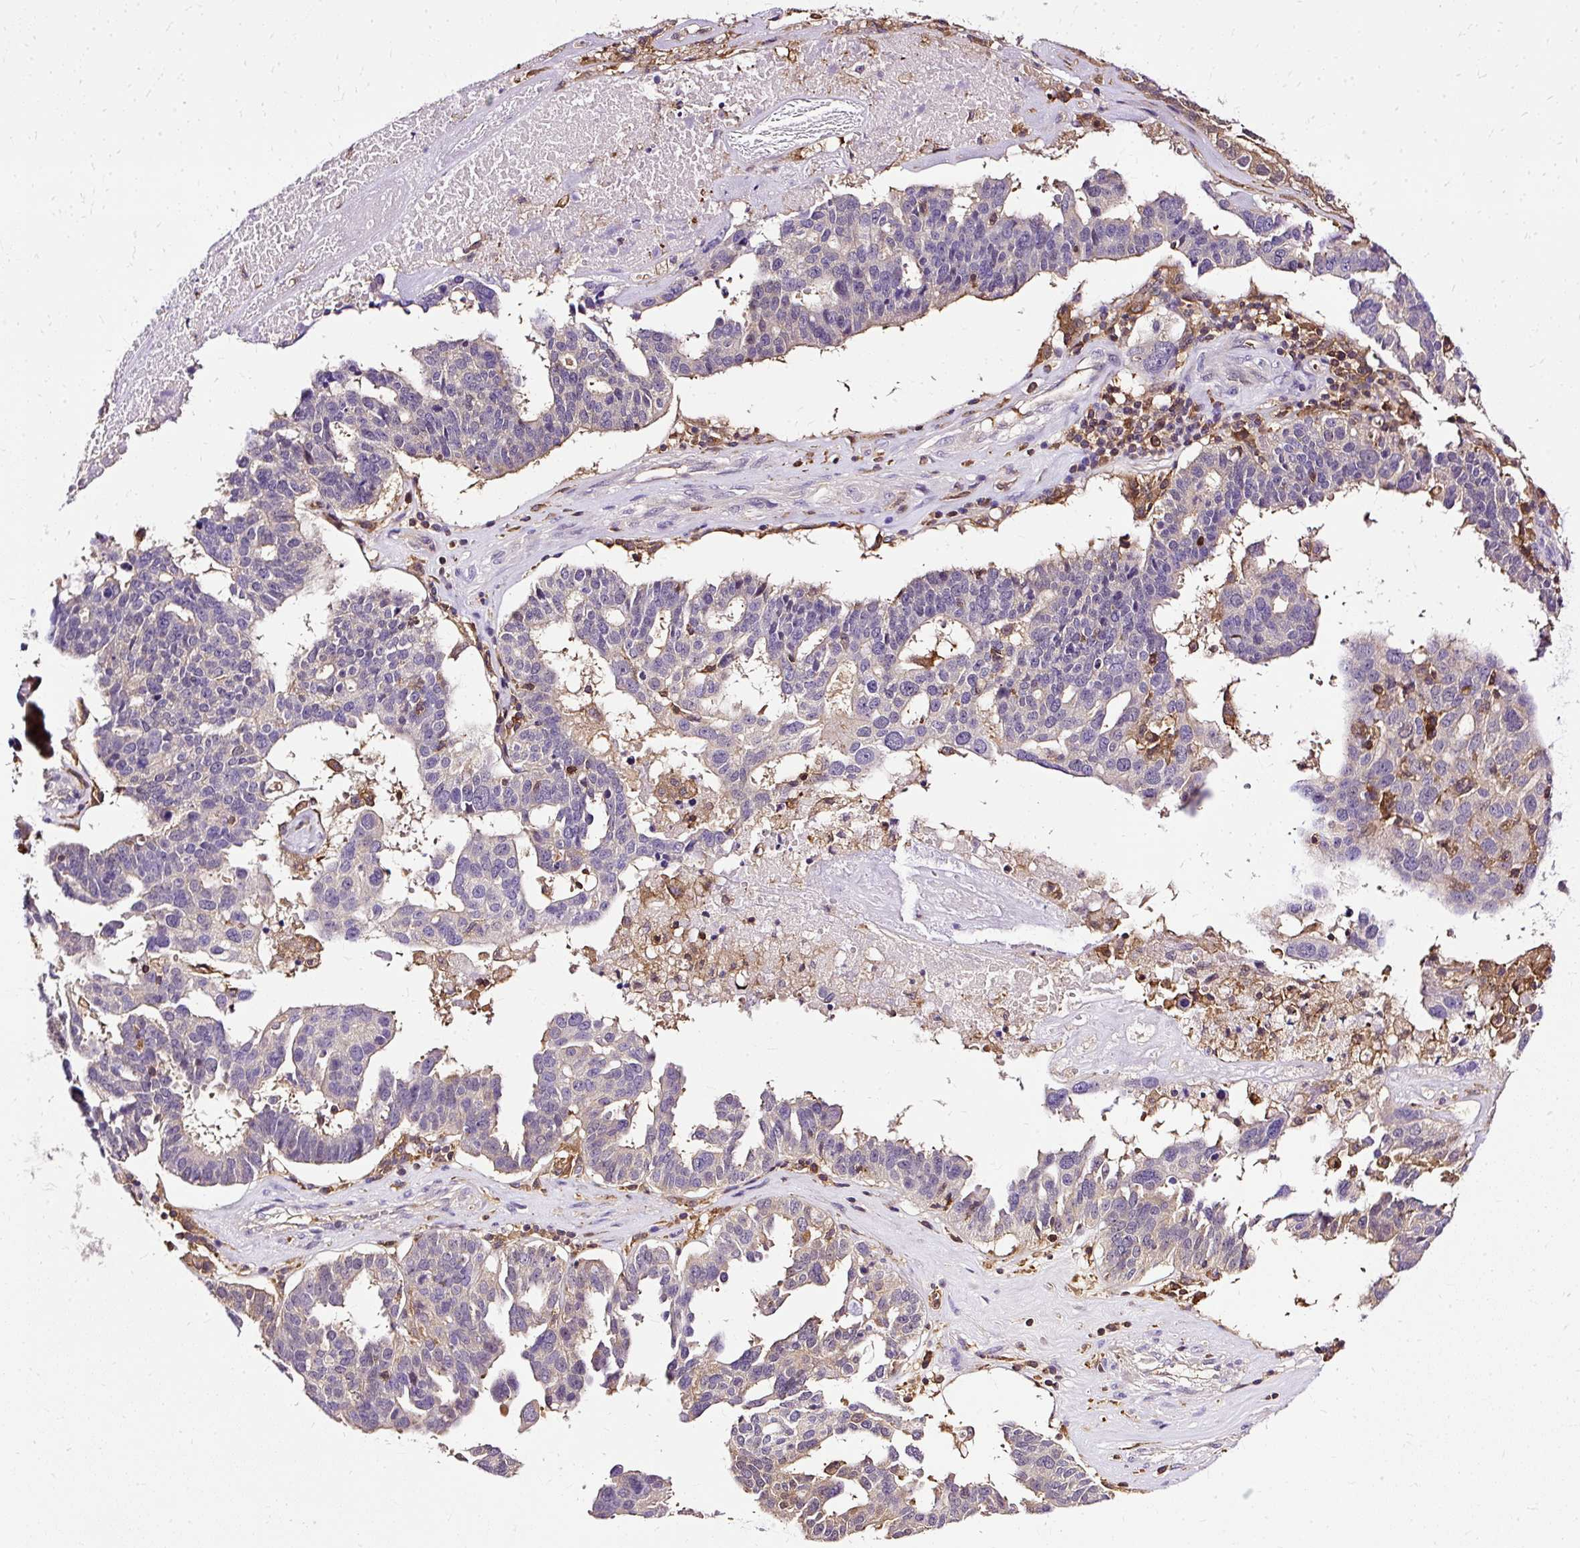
{"staining": {"intensity": "weak", "quantity": "25%-75%", "location": "cytoplasmic/membranous"}, "tissue": "ovarian cancer", "cell_type": "Tumor cells", "image_type": "cancer", "snomed": [{"axis": "morphology", "description": "Cystadenocarcinoma, serous, NOS"}, {"axis": "topography", "description": "Ovary"}], "caption": "High-power microscopy captured an immunohistochemistry image of ovarian cancer, revealing weak cytoplasmic/membranous expression in approximately 25%-75% of tumor cells. (DAB (3,3'-diaminobenzidine) IHC with brightfield microscopy, high magnification).", "gene": "TWF2", "patient": {"sex": "female", "age": 59}}